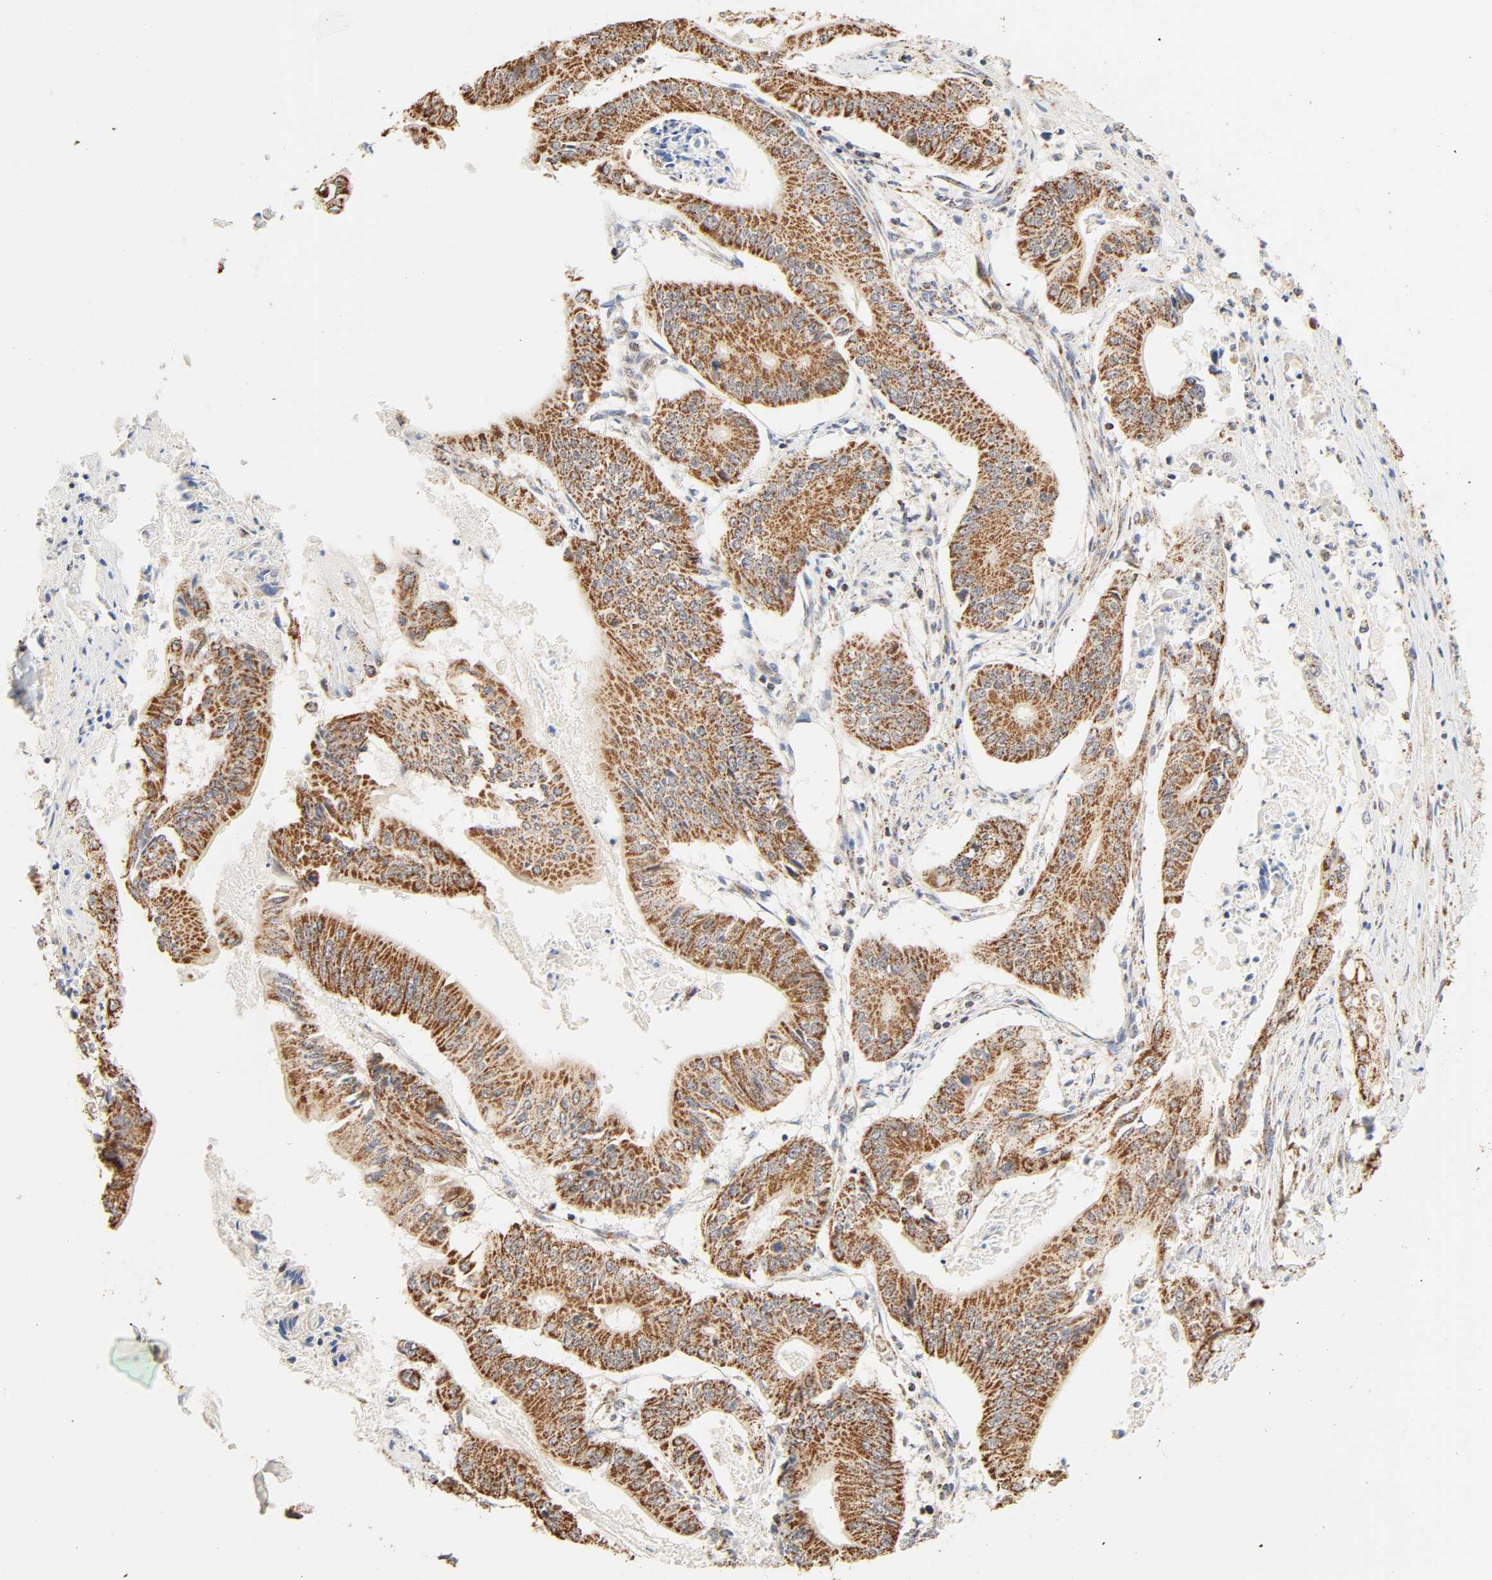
{"staining": {"intensity": "strong", "quantity": ">75%", "location": "cytoplasmic/membranous"}, "tissue": "pancreatic cancer", "cell_type": "Tumor cells", "image_type": "cancer", "snomed": [{"axis": "morphology", "description": "Normal tissue, NOS"}, {"axis": "topography", "description": "Lymph node"}], "caption": "High-power microscopy captured an immunohistochemistry histopathology image of pancreatic cancer, revealing strong cytoplasmic/membranous positivity in approximately >75% of tumor cells. The staining is performed using DAB (3,3'-diaminobenzidine) brown chromogen to label protein expression. The nuclei are counter-stained blue using hematoxylin.", "gene": "ZMAT5", "patient": {"sex": "male", "age": 62}}